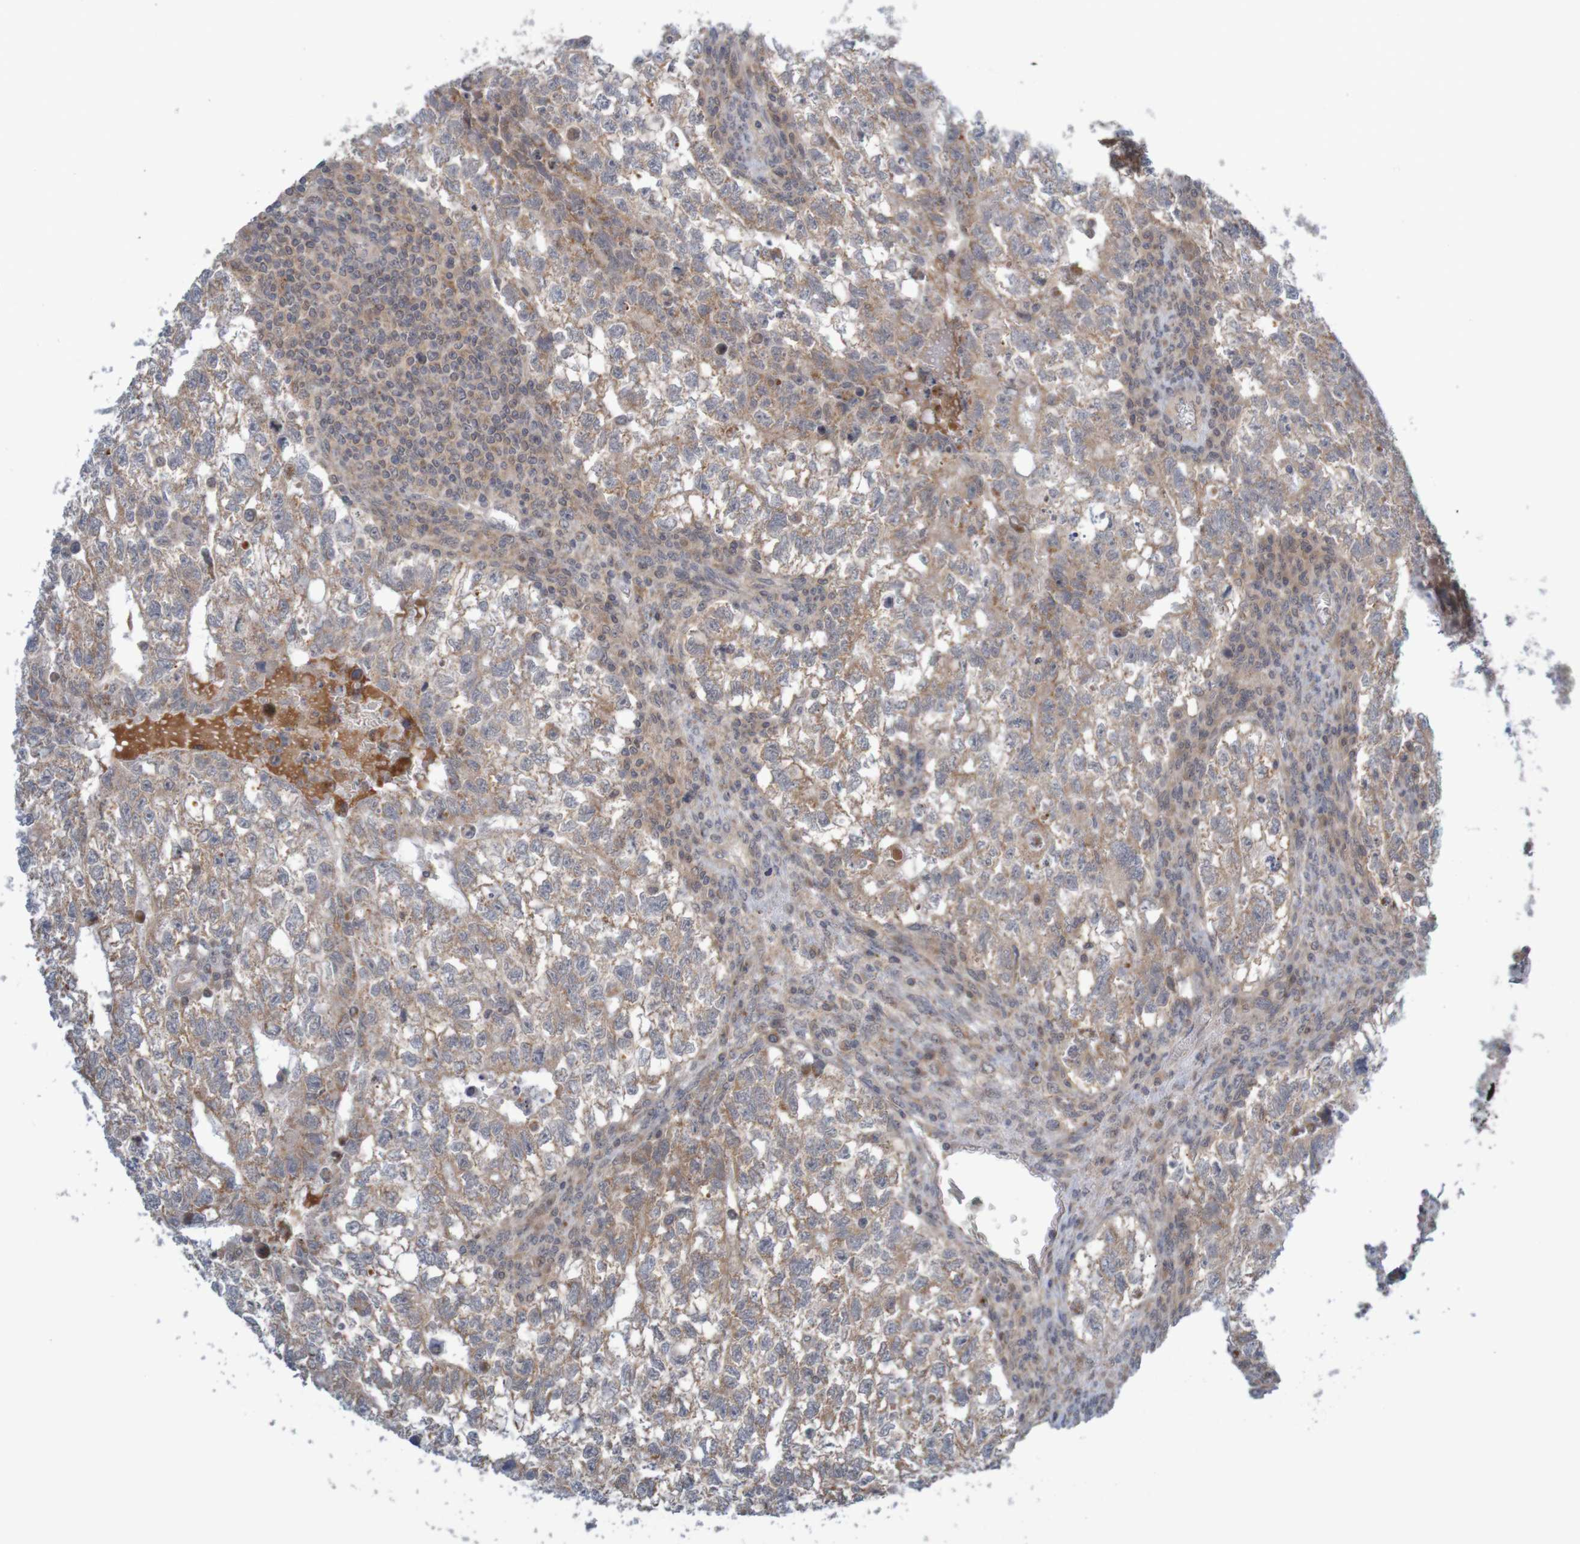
{"staining": {"intensity": "weak", "quantity": ">75%", "location": "cytoplasmic/membranous"}, "tissue": "testis cancer", "cell_type": "Tumor cells", "image_type": "cancer", "snomed": [{"axis": "morphology", "description": "Seminoma, NOS"}, {"axis": "morphology", "description": "Carcinoma, Embryonal, NOS"}, {"axis": "topography", "description": "Testis"}], "caption": "Protein analysis of testis cancer (embryonal carcinoma) tissue demonstrates weak cytoplasmic/membranous positivity in approximately >75% of tumor cells. (IHC, brightfield microscopy, high magnification).", "gene": "ANKK1", "patient": {"sex": "male", "age": 38}}